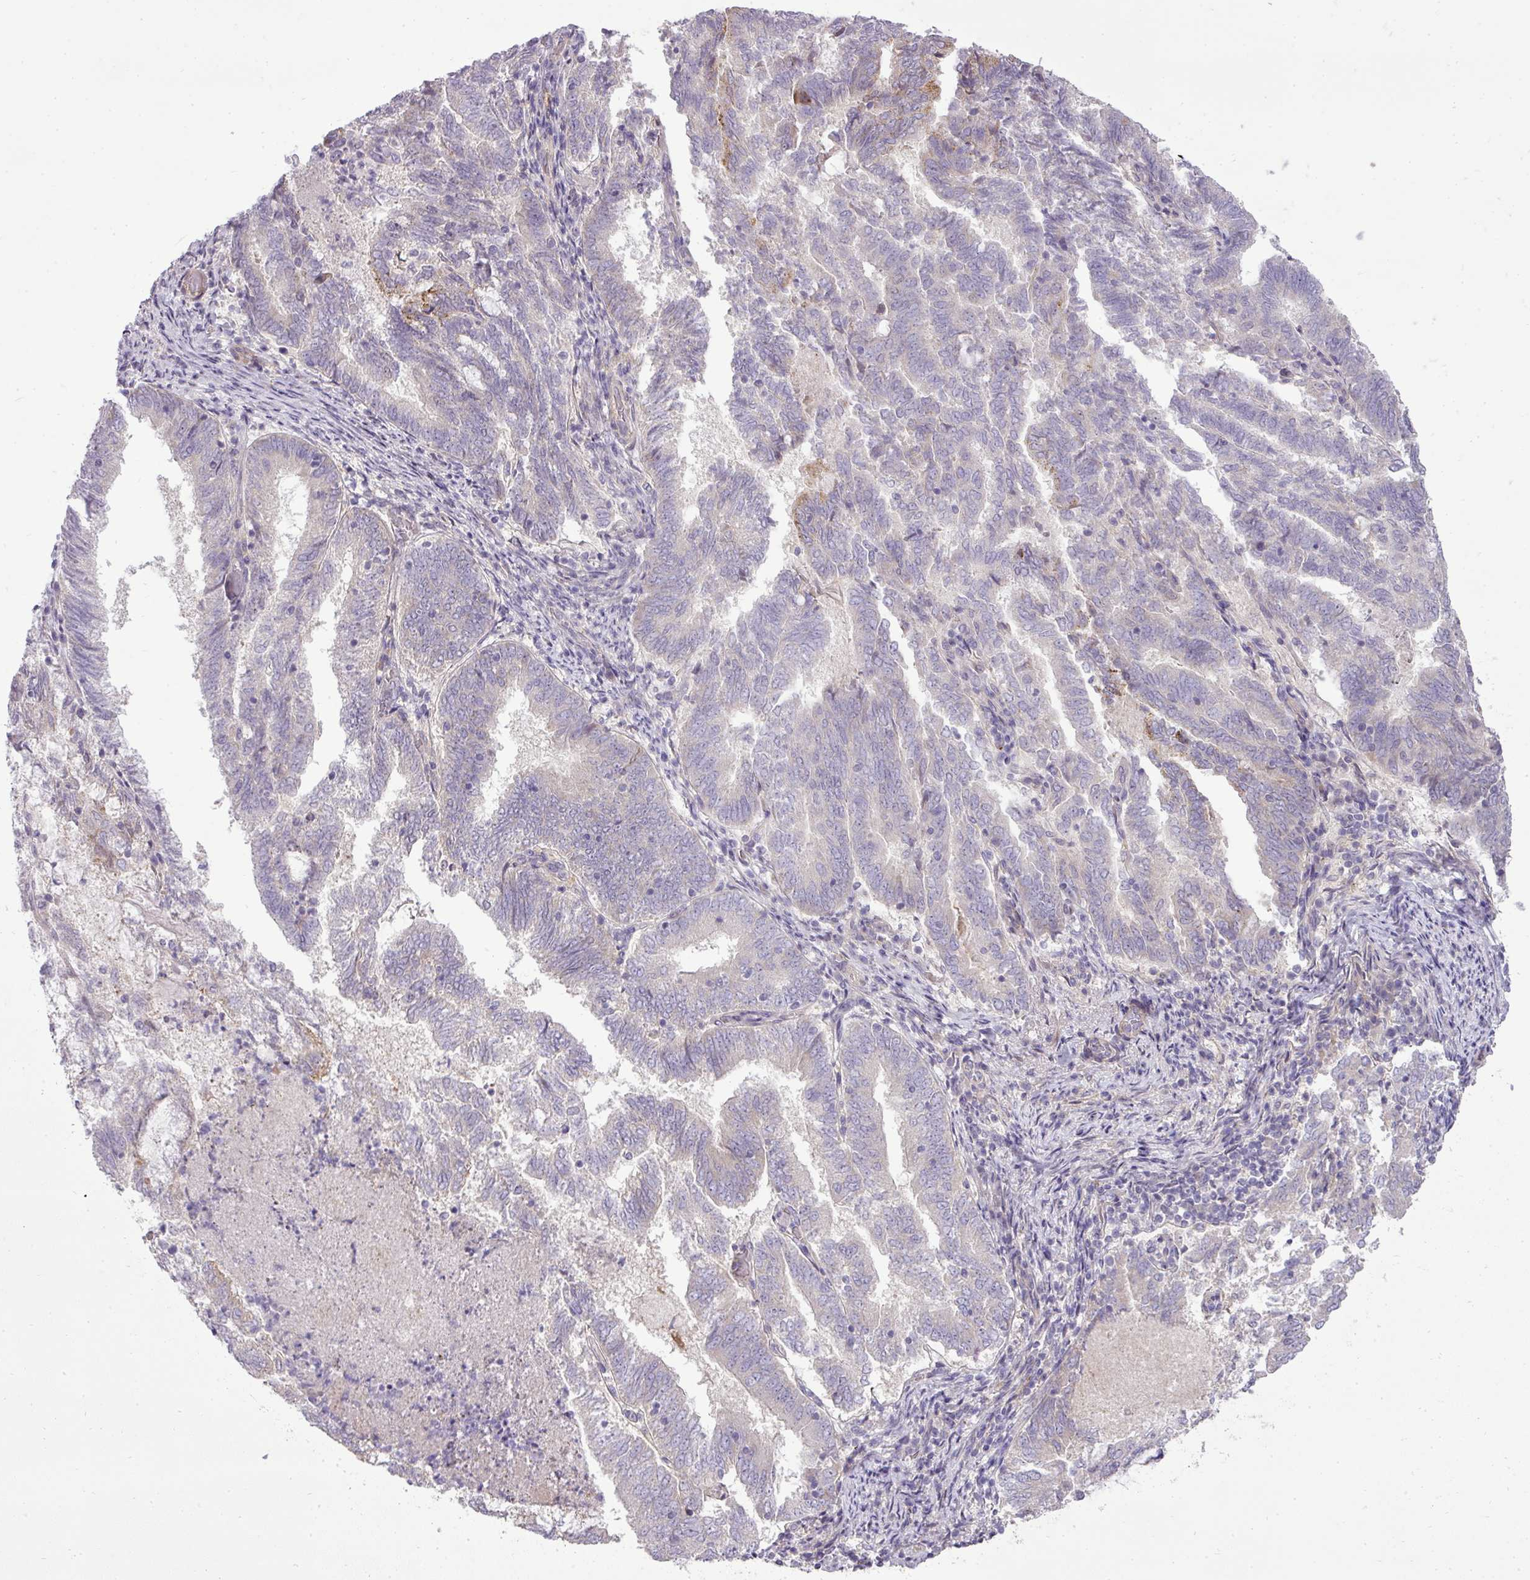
{"staining": {"intensity": "negative", "quantity": "none", "location": "none"}, "tissue": "endometrial cancer", "cell_type": "Tumor cells", "image_type": "cancer", "snomed": [{"axis": "morphology", "description": "Adenocarcinoma, NOS"}, {"axis": "topography", "description": "Endometrium"}], "caption": "Tumor cells show no significant protein expression in adenocarcinoma (endometrial).", "gene": "PDRG1", "patient": {"sex": "female", "age": 80}}